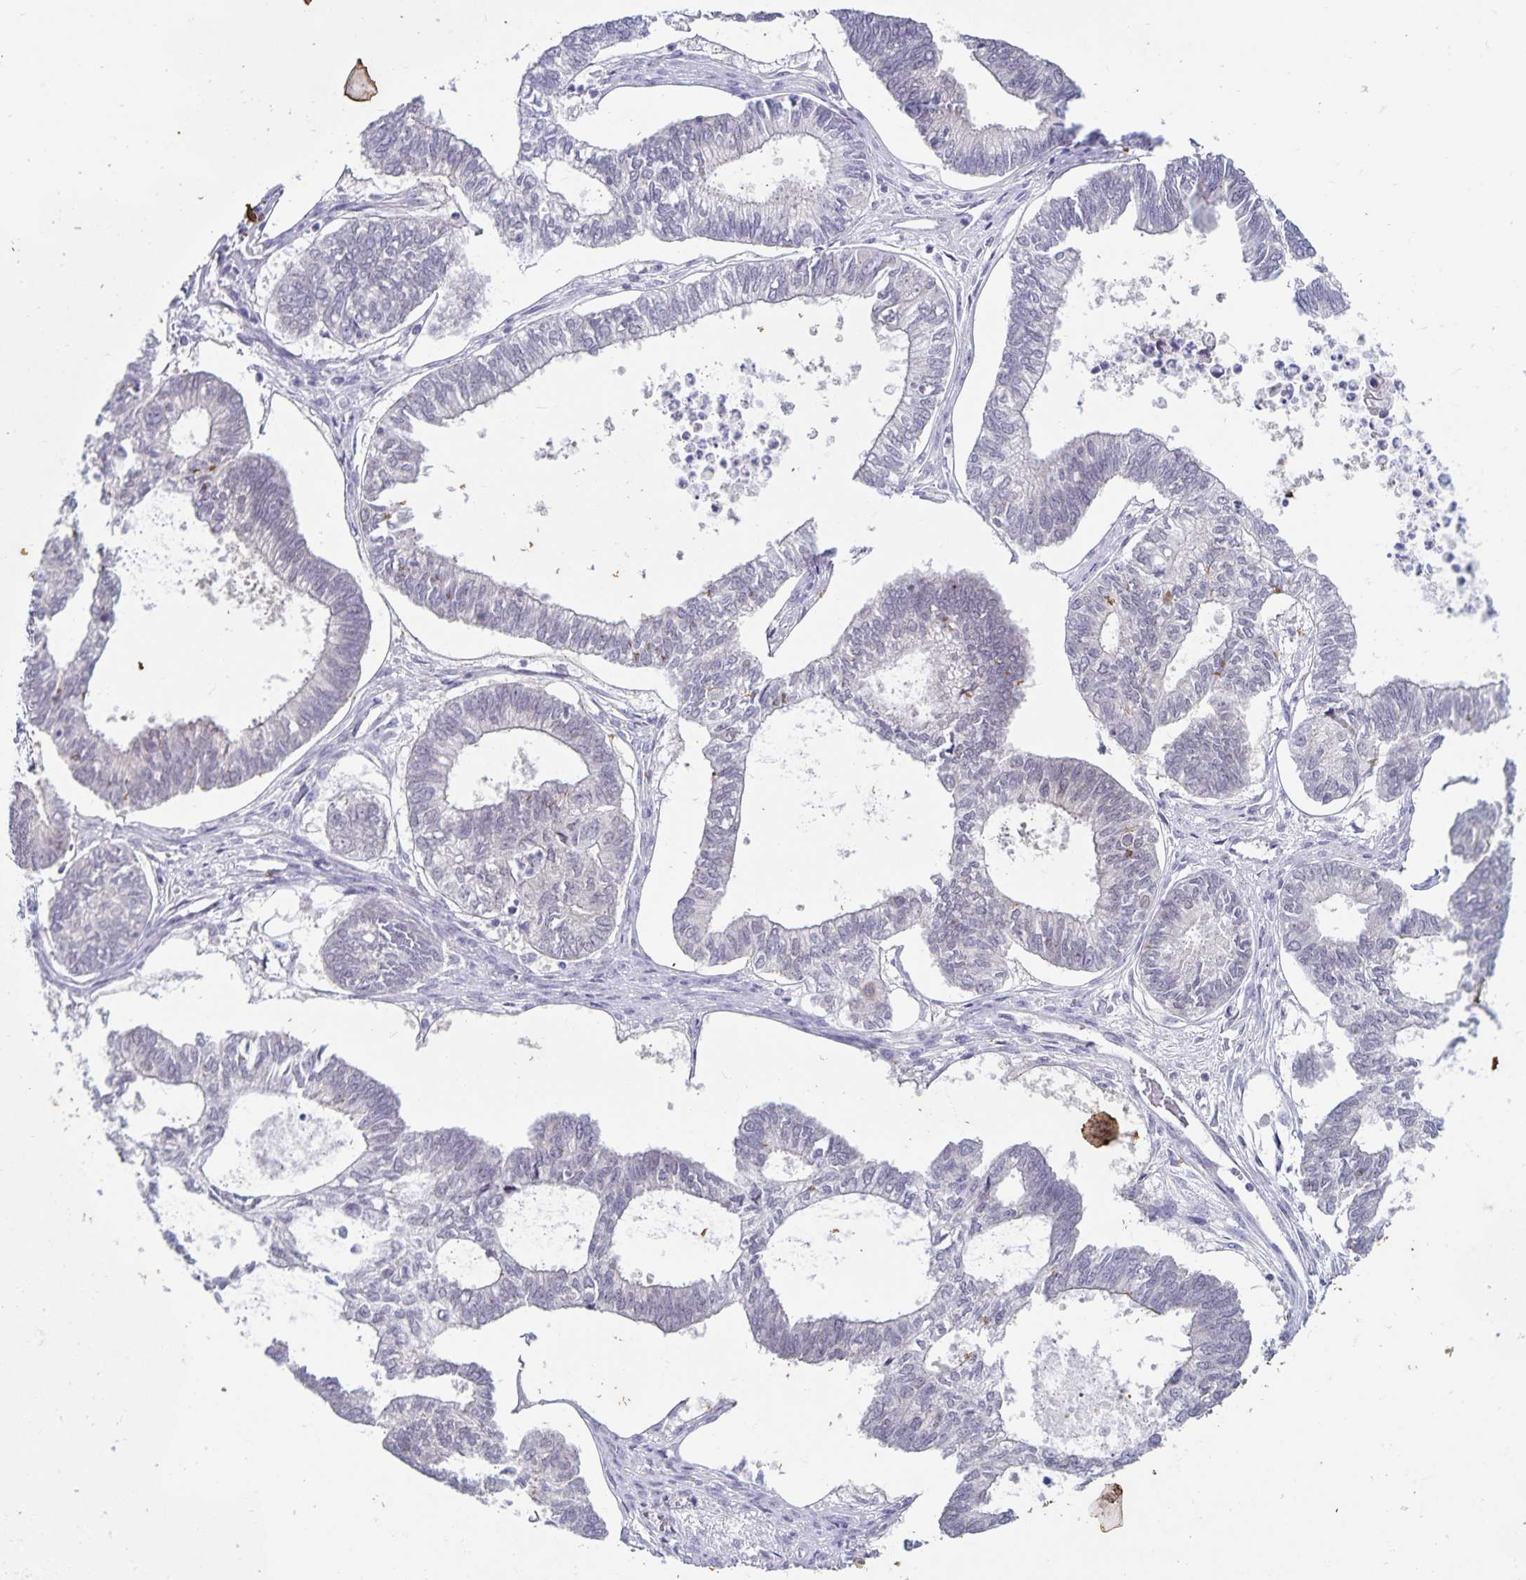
{"staining": {"intensity": "negative", "quantity": "none", "location": "none"}, "tissue": "ovarian cancer", "cell_type": "Tumor cells", "image_type": "cancer", "snomed": [{"axis": "morphology", "description": "Carcinoma, endometroid"}, {"axis": "topography", "description": "Ovary"}], "caption": "Immunohistochemistry of endometroid carcinoma (ovarian) displays no expression in tumor cells. The staining was performed using DAB (3,3'-diaminobenzidine) to visualize the protein expression in brown, while the nuclei were stained in blue with hematoxylin (Magnification: 20x).", "gene": "CDKN2B", "patient": {"sex": "female", "age": 64}}